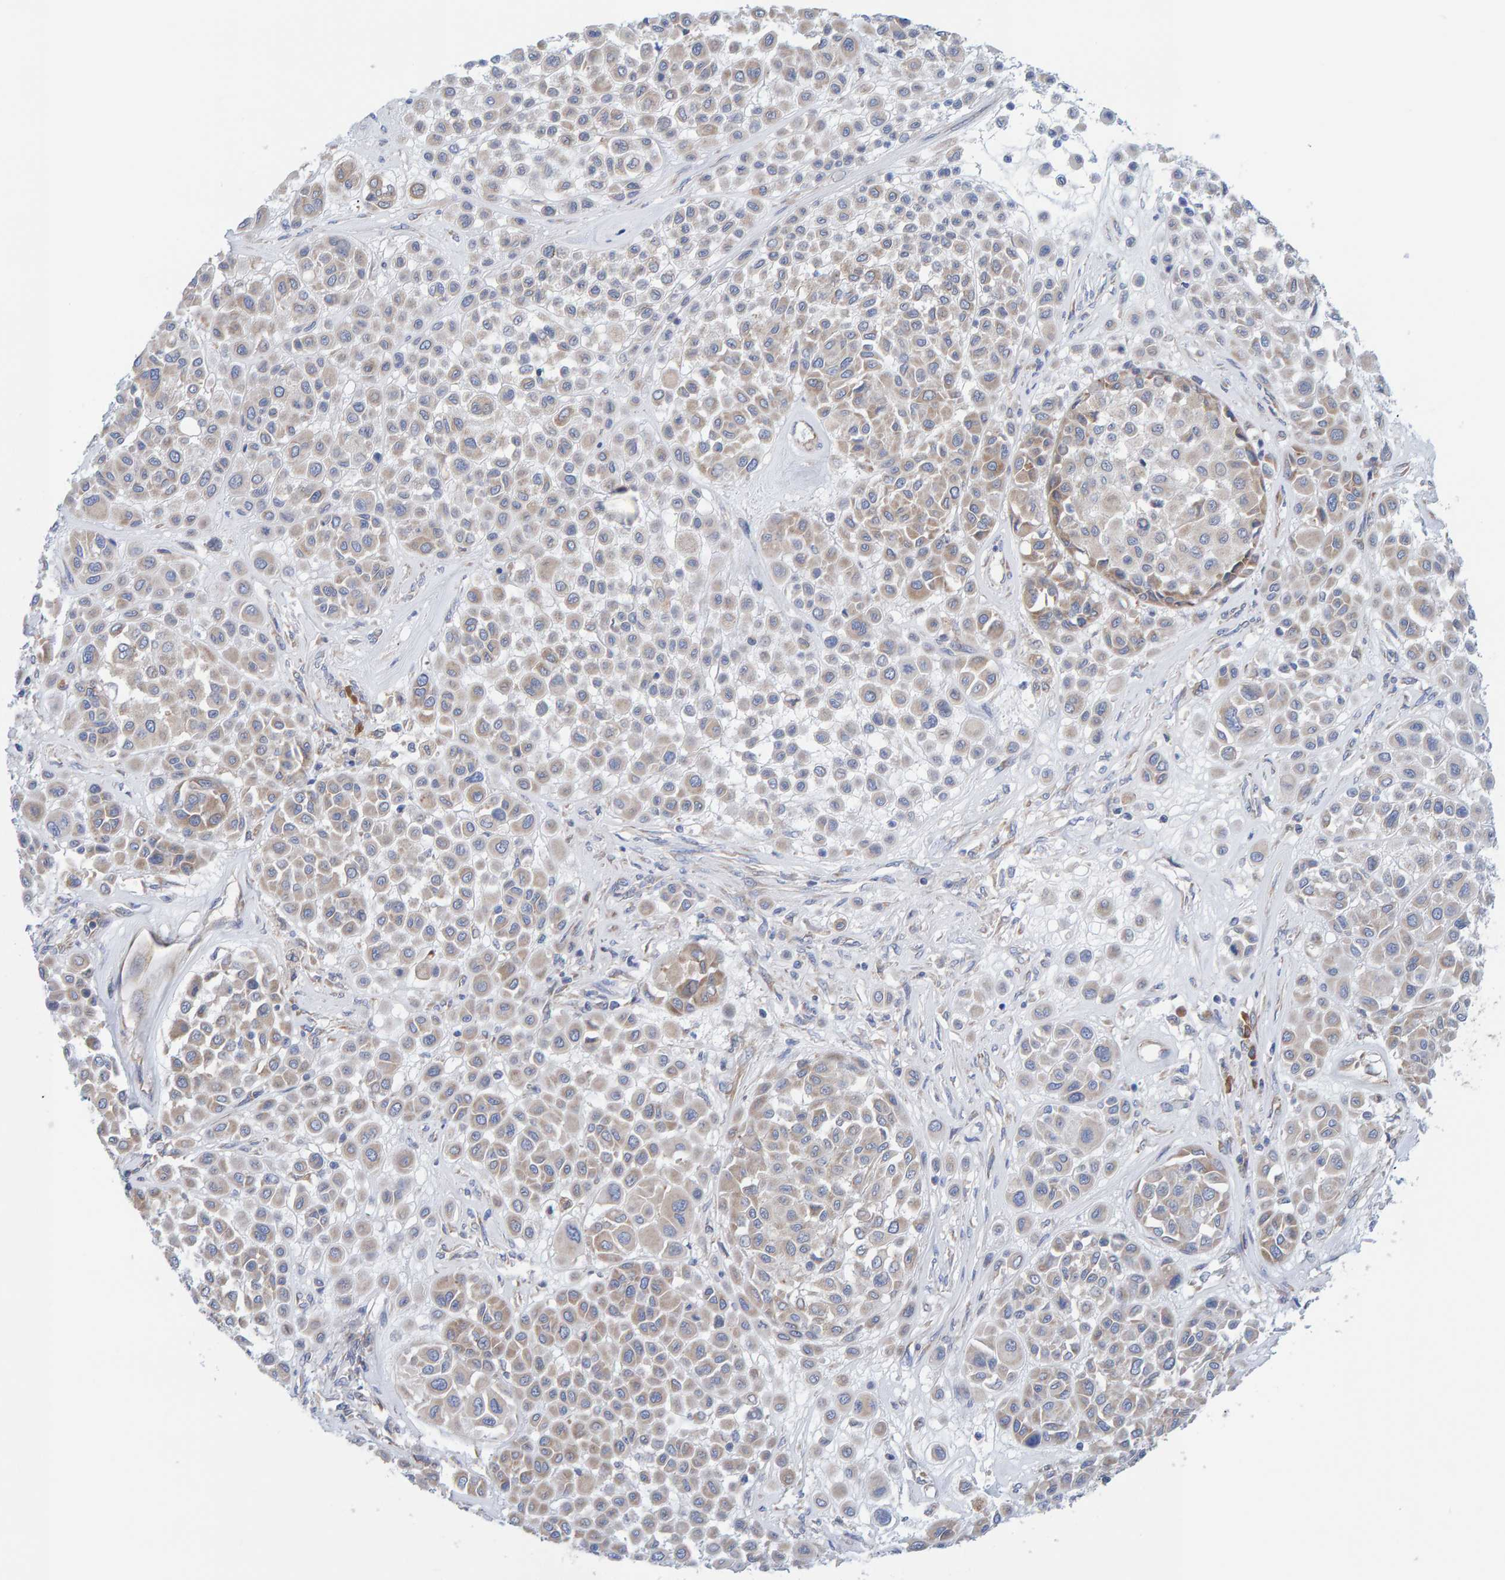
{"staining": {"intensity": "negative", "quantity": "none", "location": "none"}, "tissue": "melanoma", "cell_type": "Tumor cells", "image_type": "cancer", "snomed": [{"axis": "morphology", "description": "Malignant melanoma, Metastatic site"}, {"axis": "topography", "description": "Soft tissue"}], "caption": "Tumor cells show no significant staining in malignant melanoma (metastatic site).", "gene": "CDK5RAP3", "patient": {"sex": "male", "age": 41}}